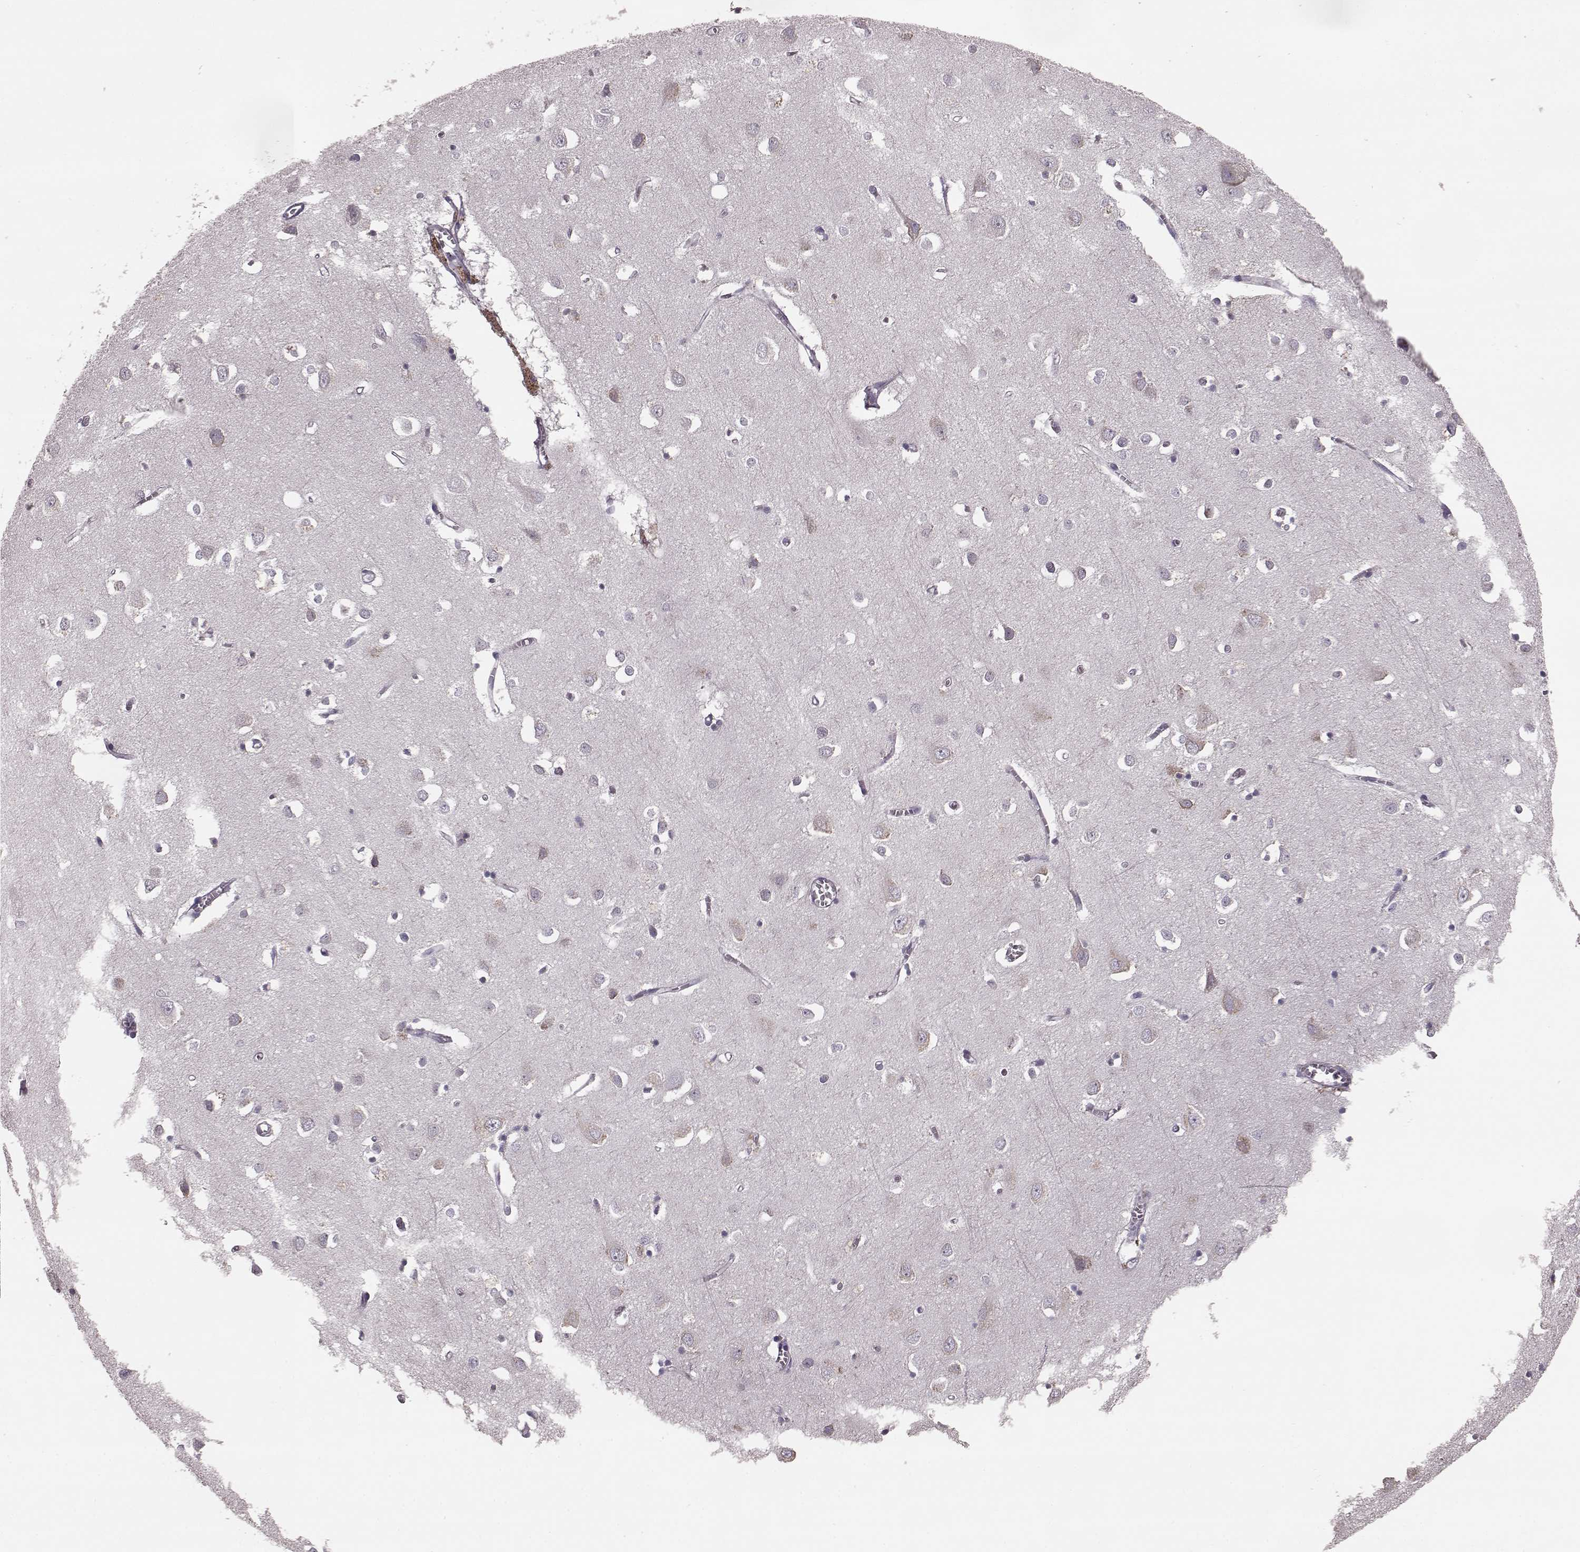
{"staining": {"intensity": "negative", "quantity": "none", "location": "none"}, "tissue": "cerebral cortex", "cell_type": "Endothelial cells", "image_type": "normal", "snomed": [{"axis": "morphology", "description": "Normal tissue, NOS"}, {"axis": "topography", "description": "Cerebral cortex"}], "caption": "High magnification brightfield microscopy of normal cerebral cortex stained with DAB (3,3'-diaminobenzidine) (brown) and counterstained with hematoxylin (blue): endothelial cells show no significant positivity.", "gene": "PDCD1", "patient": {"sex": "male", "age": 70}}